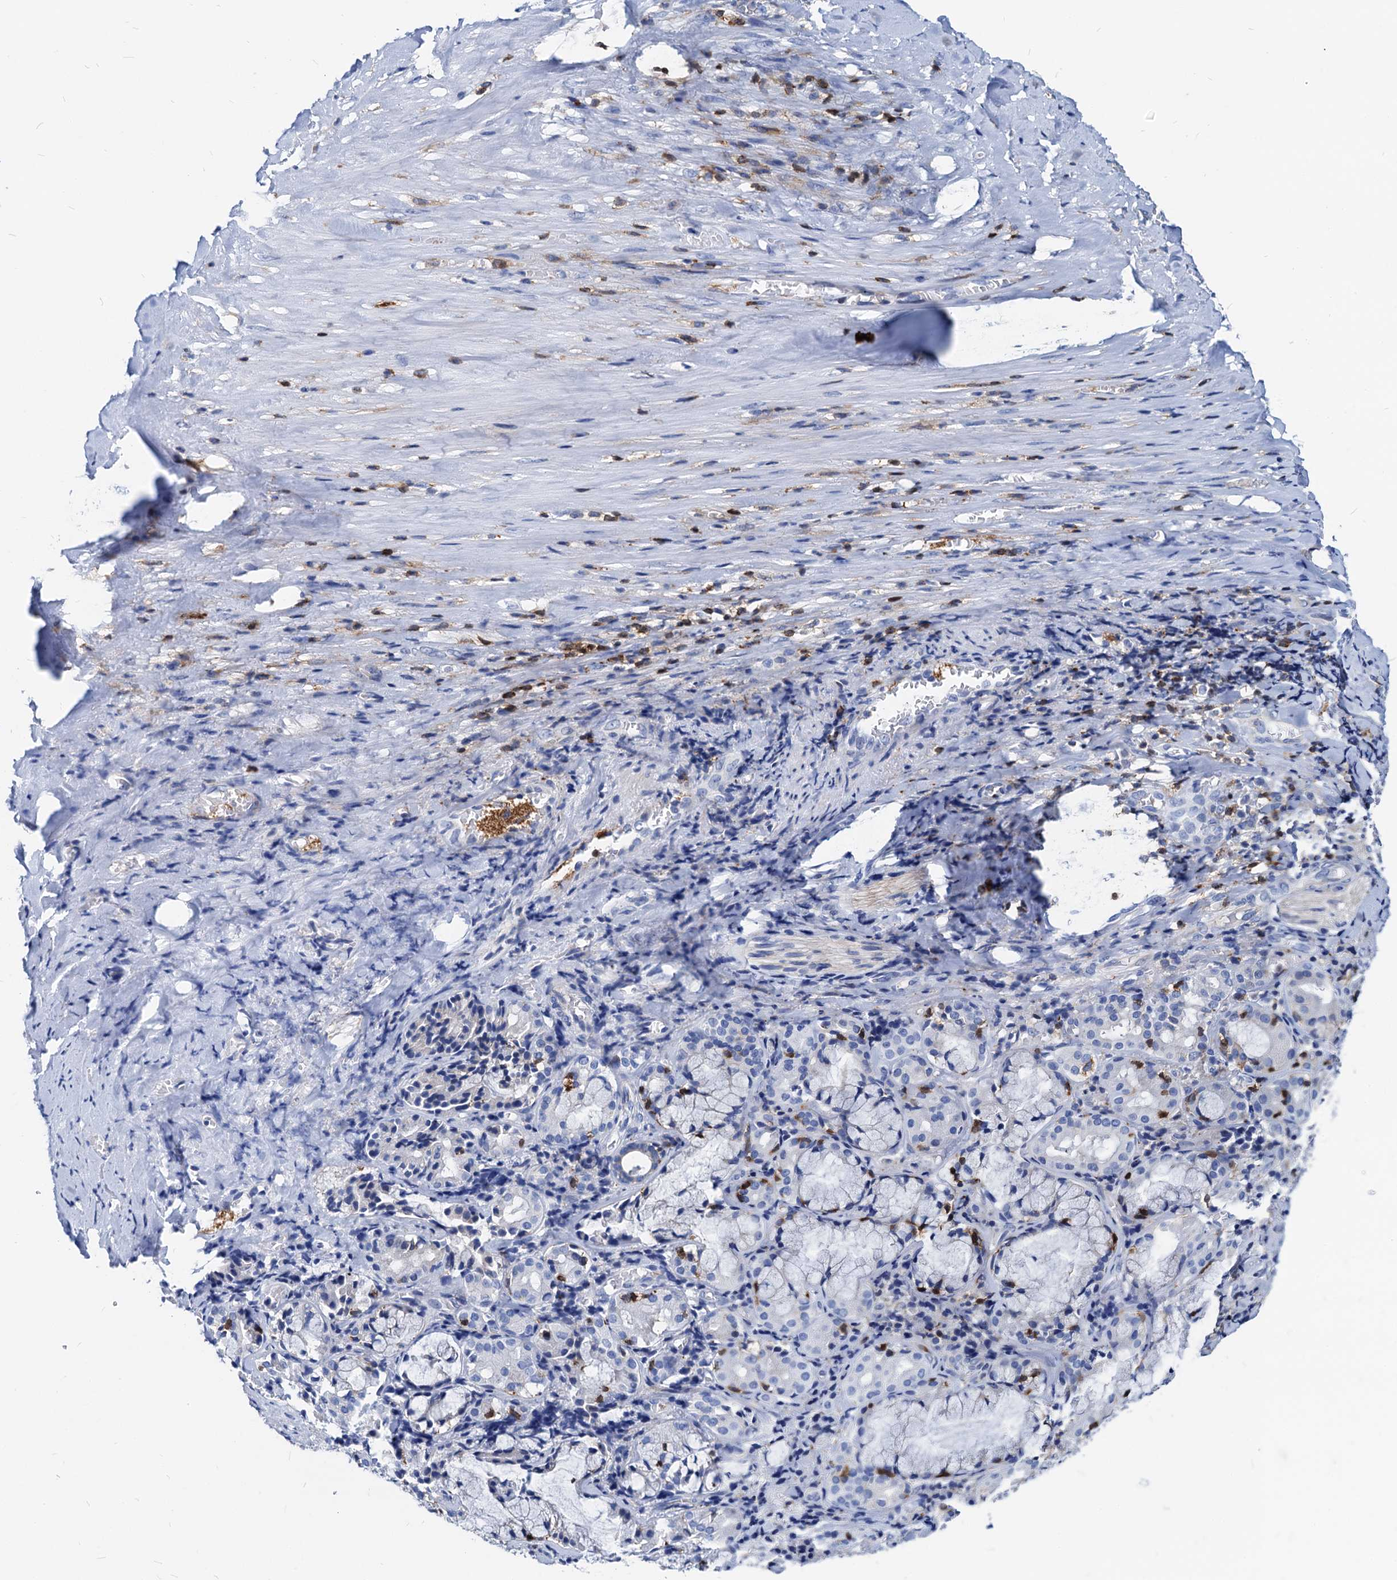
{"staining": {"intensity": "negative", "quantity": "none", "location": "none"}, "tissue": "adipose tissue", "cell_type": "Adipocytes", "image_type": "normal", "snomed": [{"axis": "morphology", "description": "Normal tissue, NOS"}, {"axis": "morphology", "description": "Basal cell carcinoma"}, {"axis": "topography", "description": "Cartilage tissue"}, {"axis": "topography", "description": "Nasopharynx"}, {"axis": "topography", "description": "Oral tissue"}], "caption": "Immunohistochemistry of unremarkable human adipose tissue exhibits no expression in adipocytes. (DAB IHC, high magnification).", "gene": "LCP2", "patient": {"sex": "female", "age": 77}}